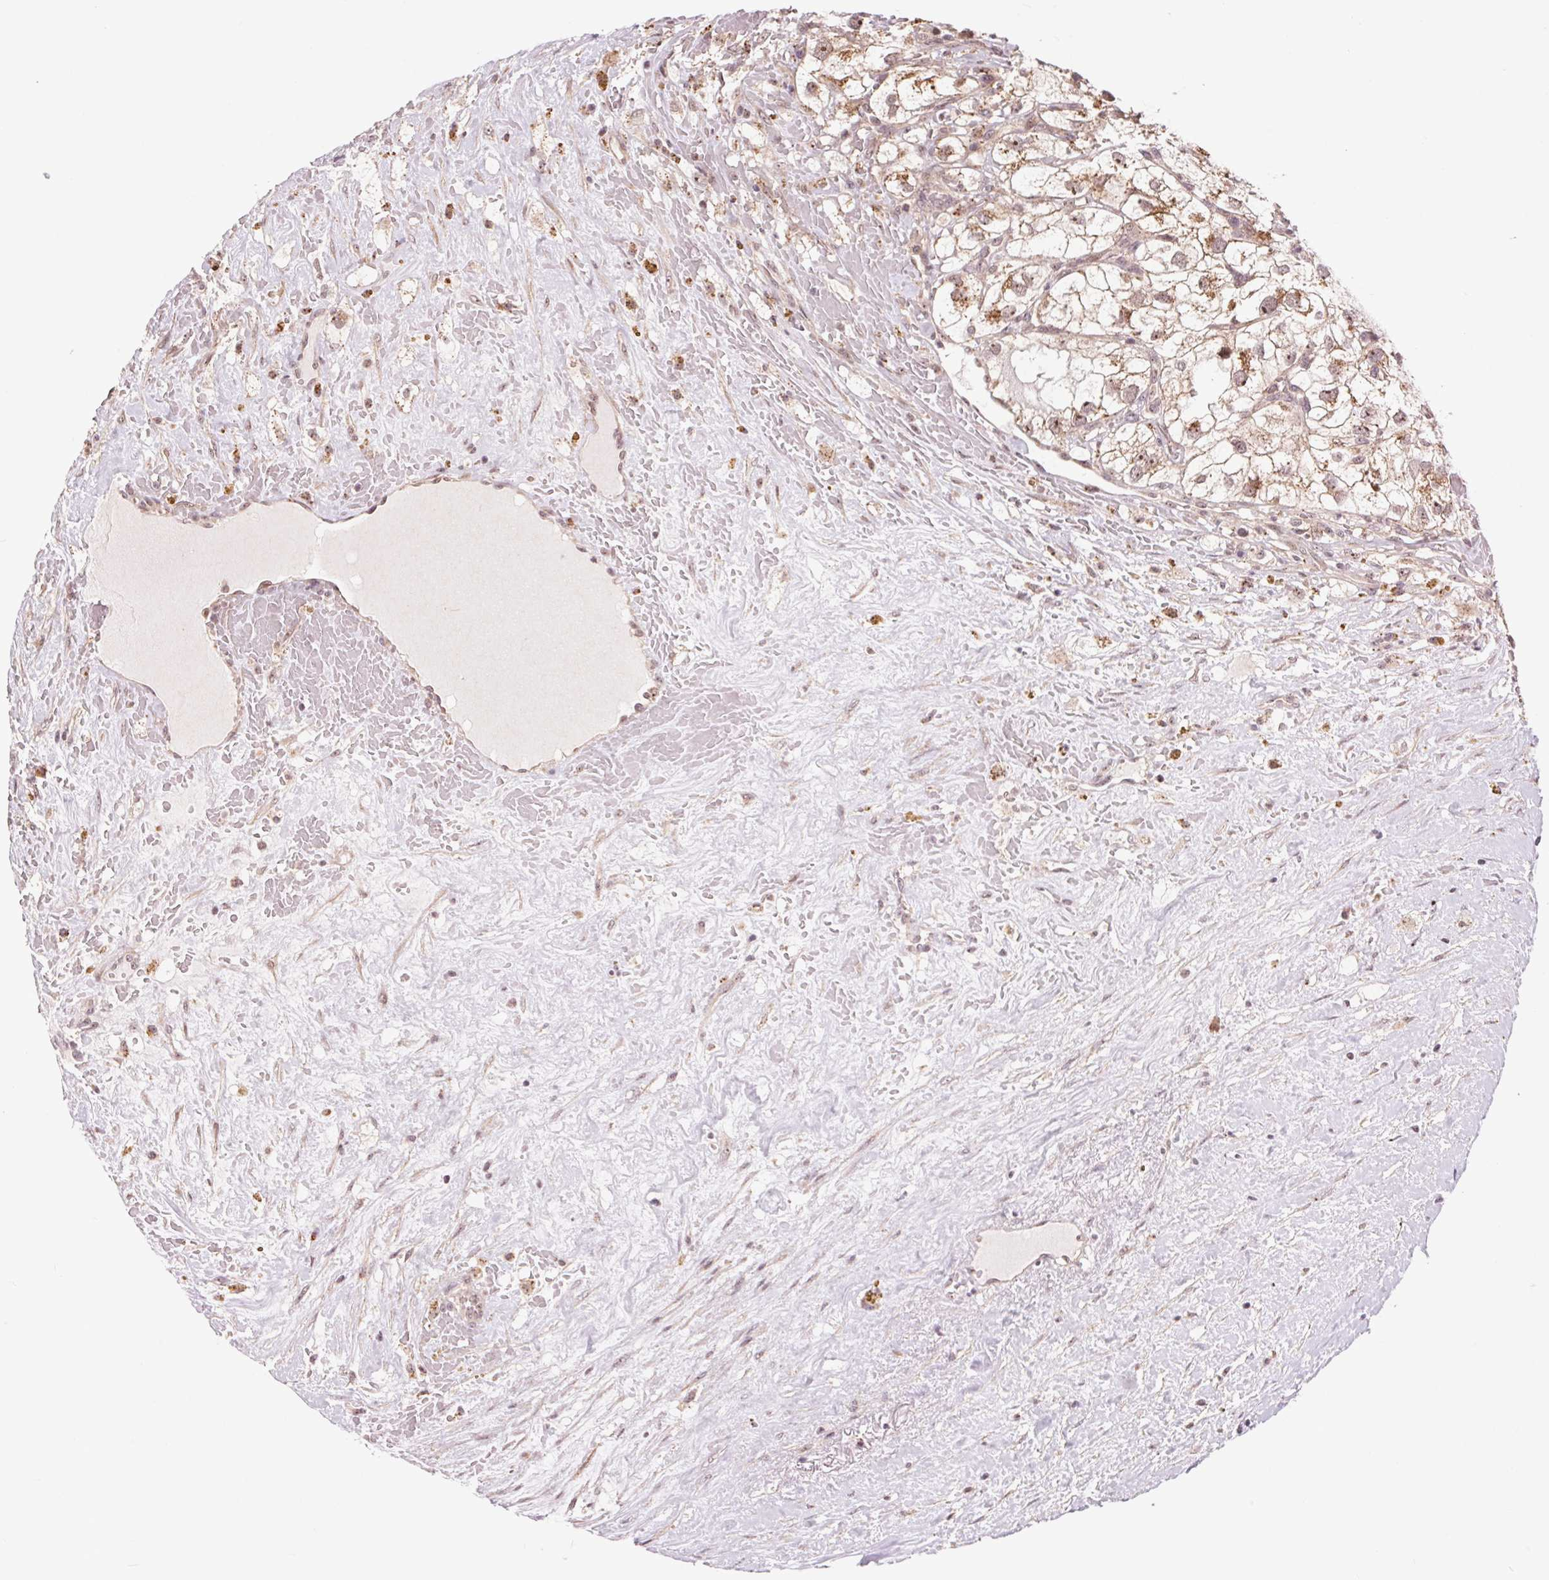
{"staining": {"intensity": "moderate", "quantity": "25%-75%", "location": "cytoplasmic/membranous"}, "tissue": "renal cancer", "cell_type": "Tumor cells", "image_type": "cancer", "snomed": [{"axis": "morphology", "description": "Adenocarcinoma, NOS"}, {"axis": "topography", "description": "Kidney"}], "caption": "DAB (3,3'-diaminobenzidine) immunohistochemical staining of renal cancer reveals moderate cytoplasmic/membranous protein positivity in about 25%-75% of tumor cells.", "gene": "CHMP4B", "patient": {"sex": "male", "age": 59}}